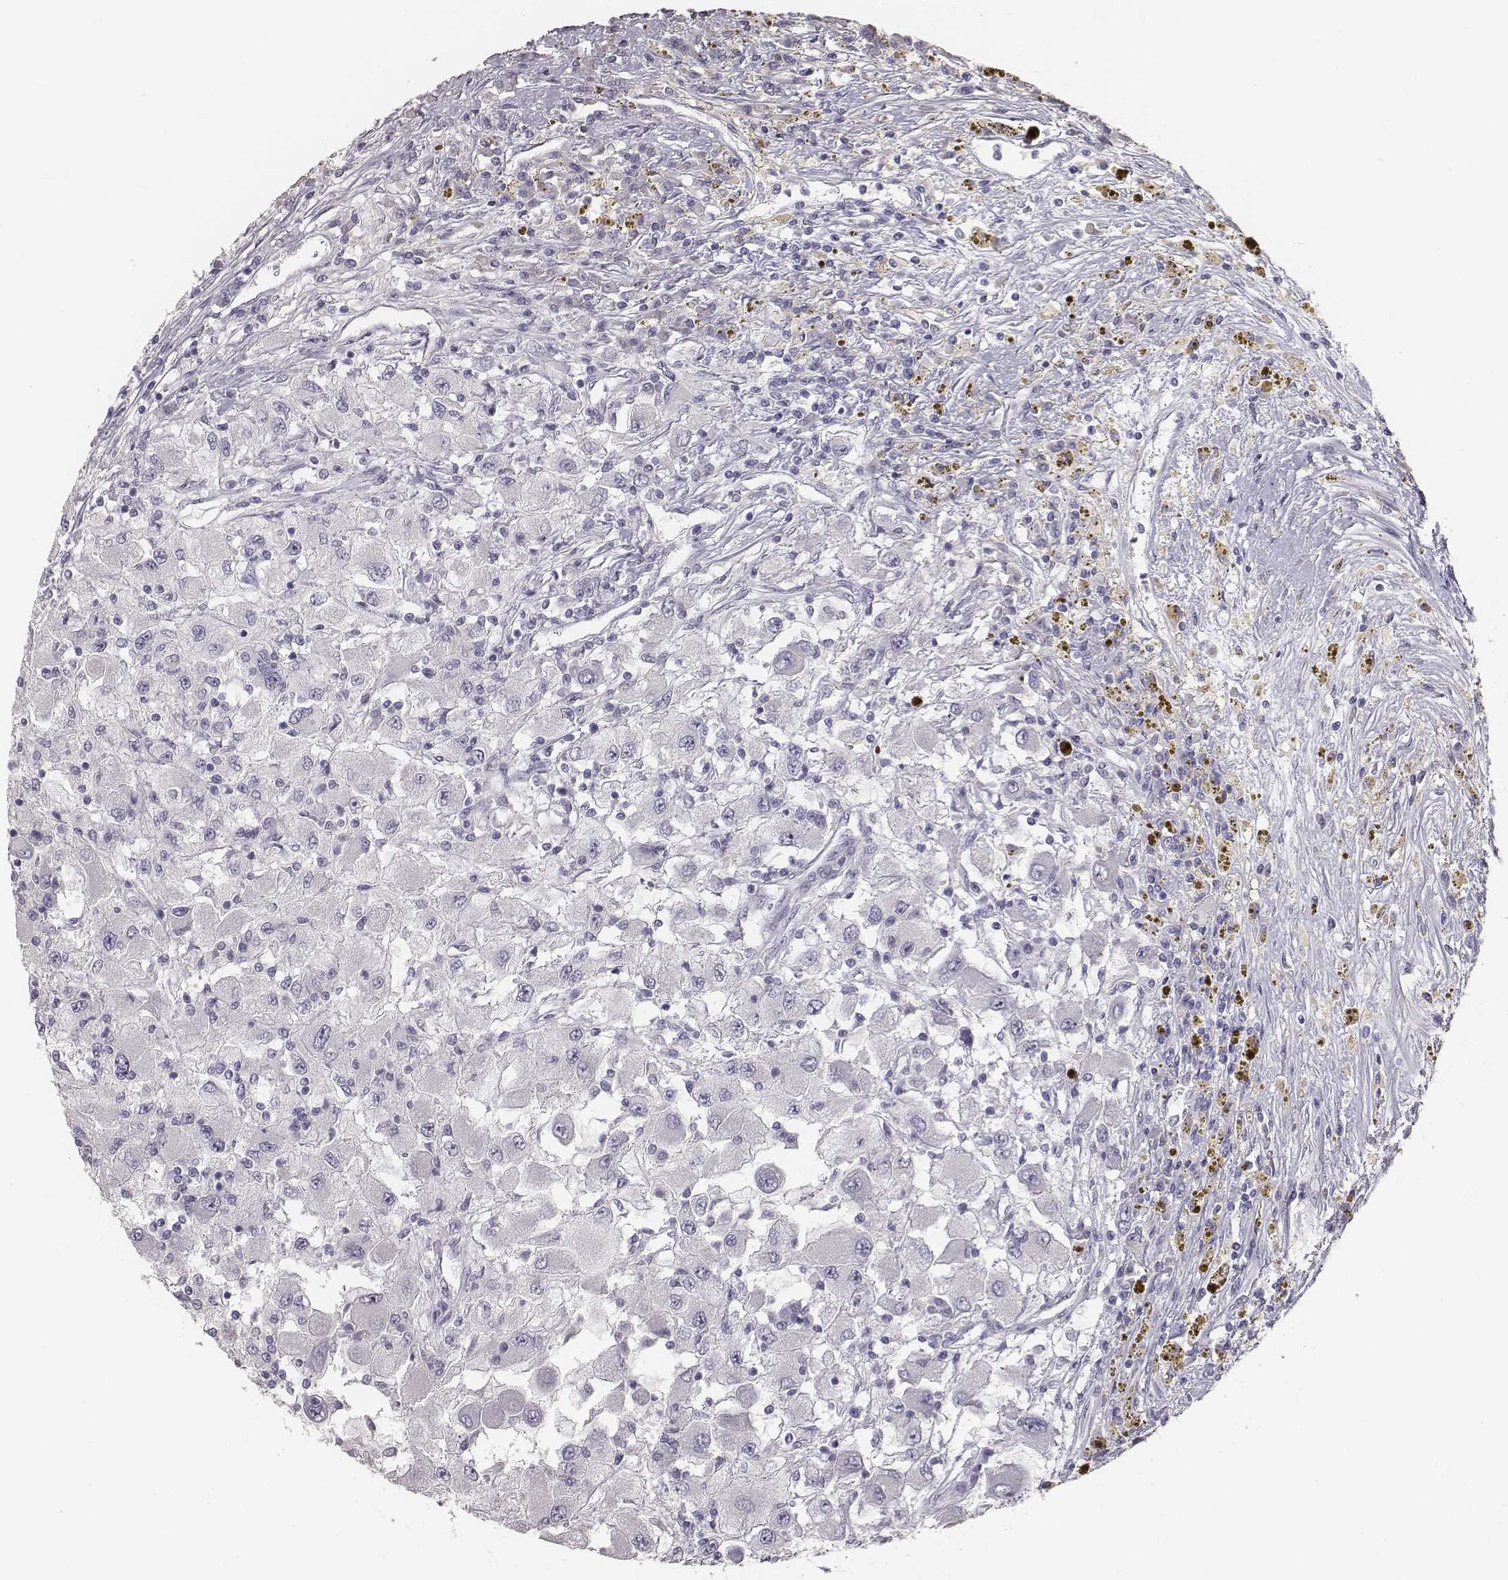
{"staining": {"intensity": "negative", "quantity": "none", "location": "none"}, "tissue": "renal cancer", "cell_type": "Tumor cells", "image_type": "cancer", "snomed": [{"axis": "morphology", "description": "Adenocarcinoma, NOS"}, {"axis": "topography", "description": "Kidney"}], "caption": "Immunohistochemistry image of human renal cancer (adenocarcinoma) stained for a protein (brown), which displays no positivity in tumor cells.", "gene": "MYH6", "patient": {"sex": "female", "age": 67}}